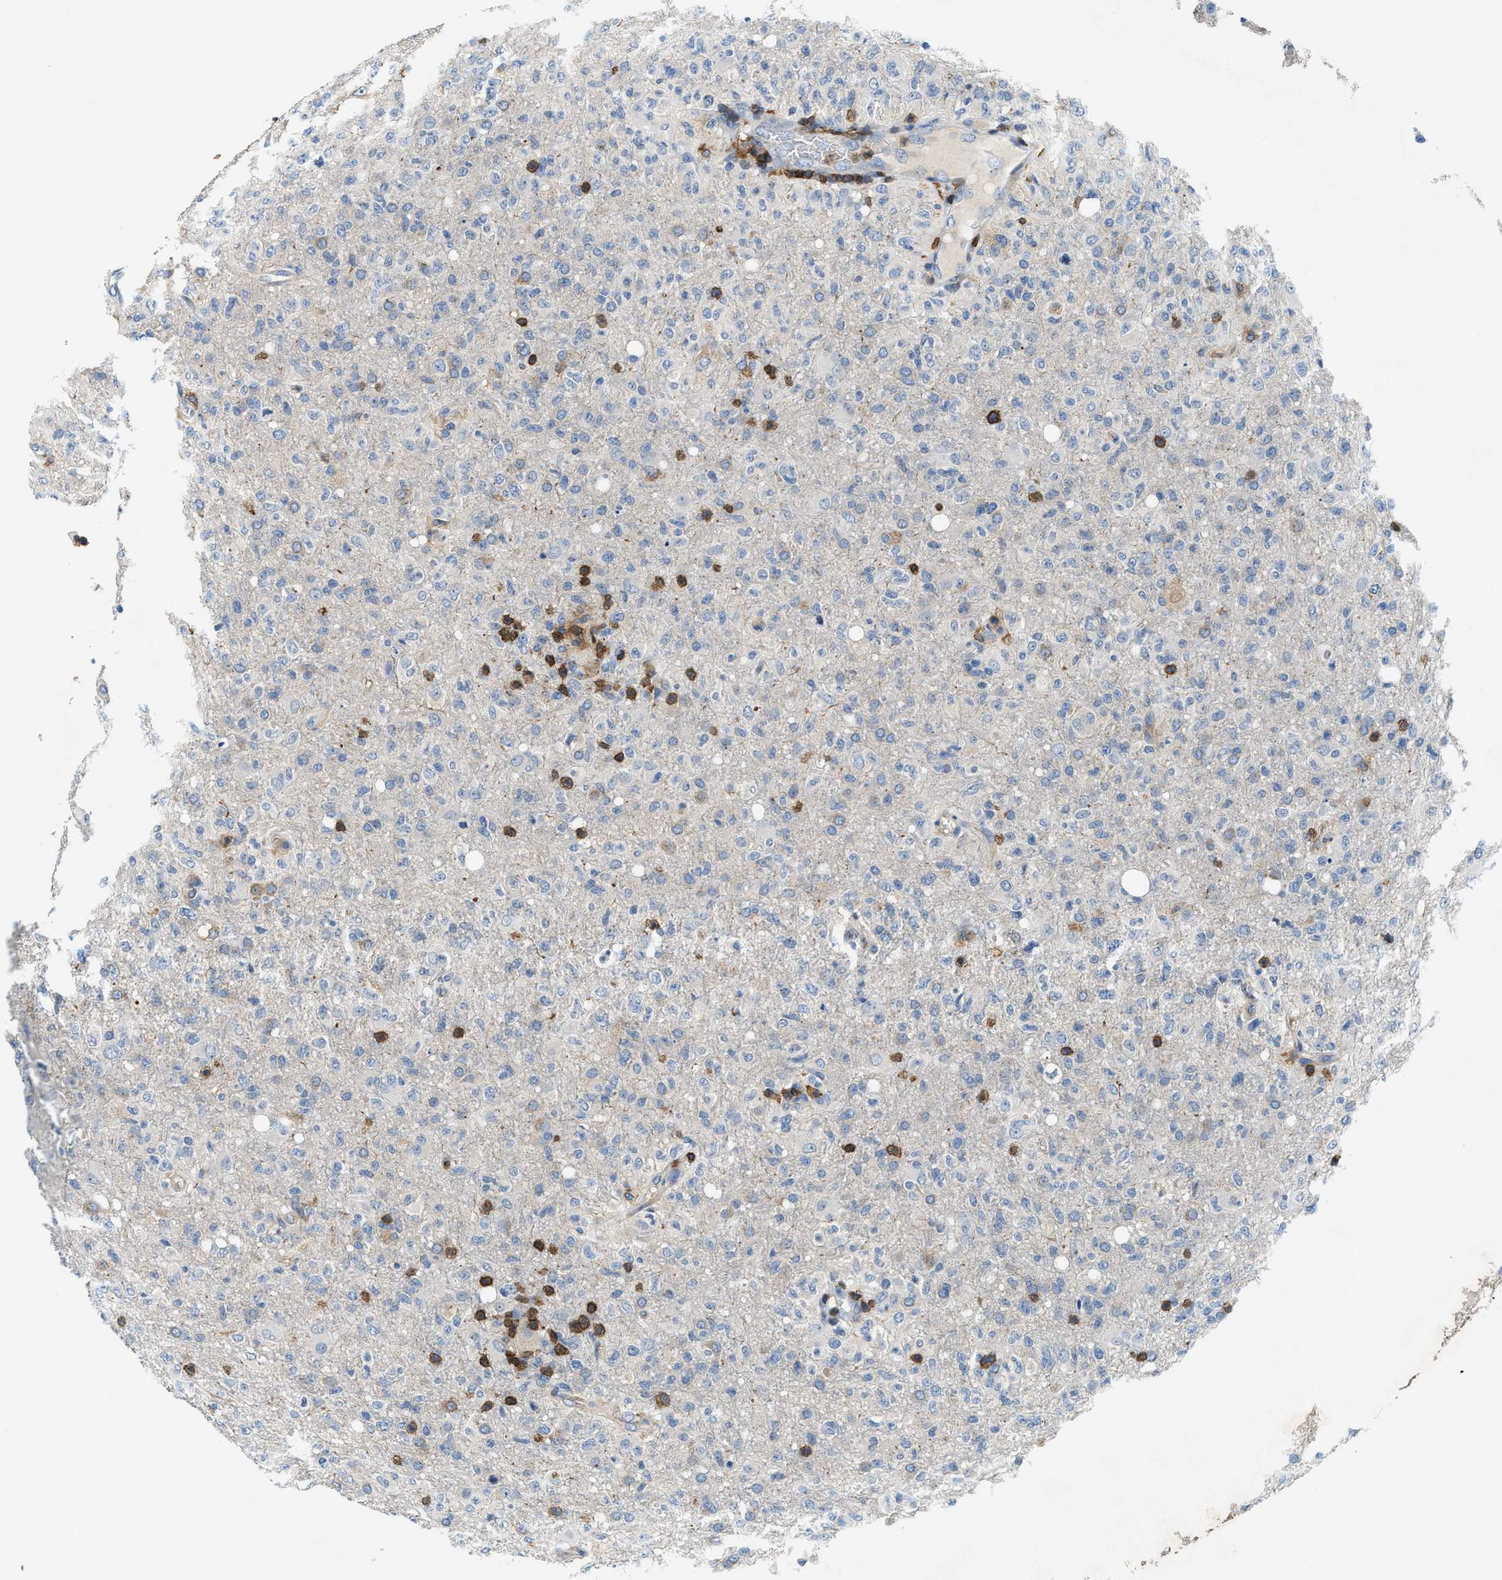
{"staining": {"intensity": "negative", "quantity": "none", "location": "none"}, "tissue": "glioma", "cell_type": "Tumor cells", "image_type": "cancer", "snomed": [{"axis": "morphology", "description": "Glioma, malignant, High grade"}, {"axis": "topography", "description": "Brain"}], "caption": "This is a photomicrograph of immunohistochemistry staining of malignant glioma (high-grade), which shows no expression in tumor cells.", "gene": "MYO1G", "patient": {"sex": "female", "age": 57}}